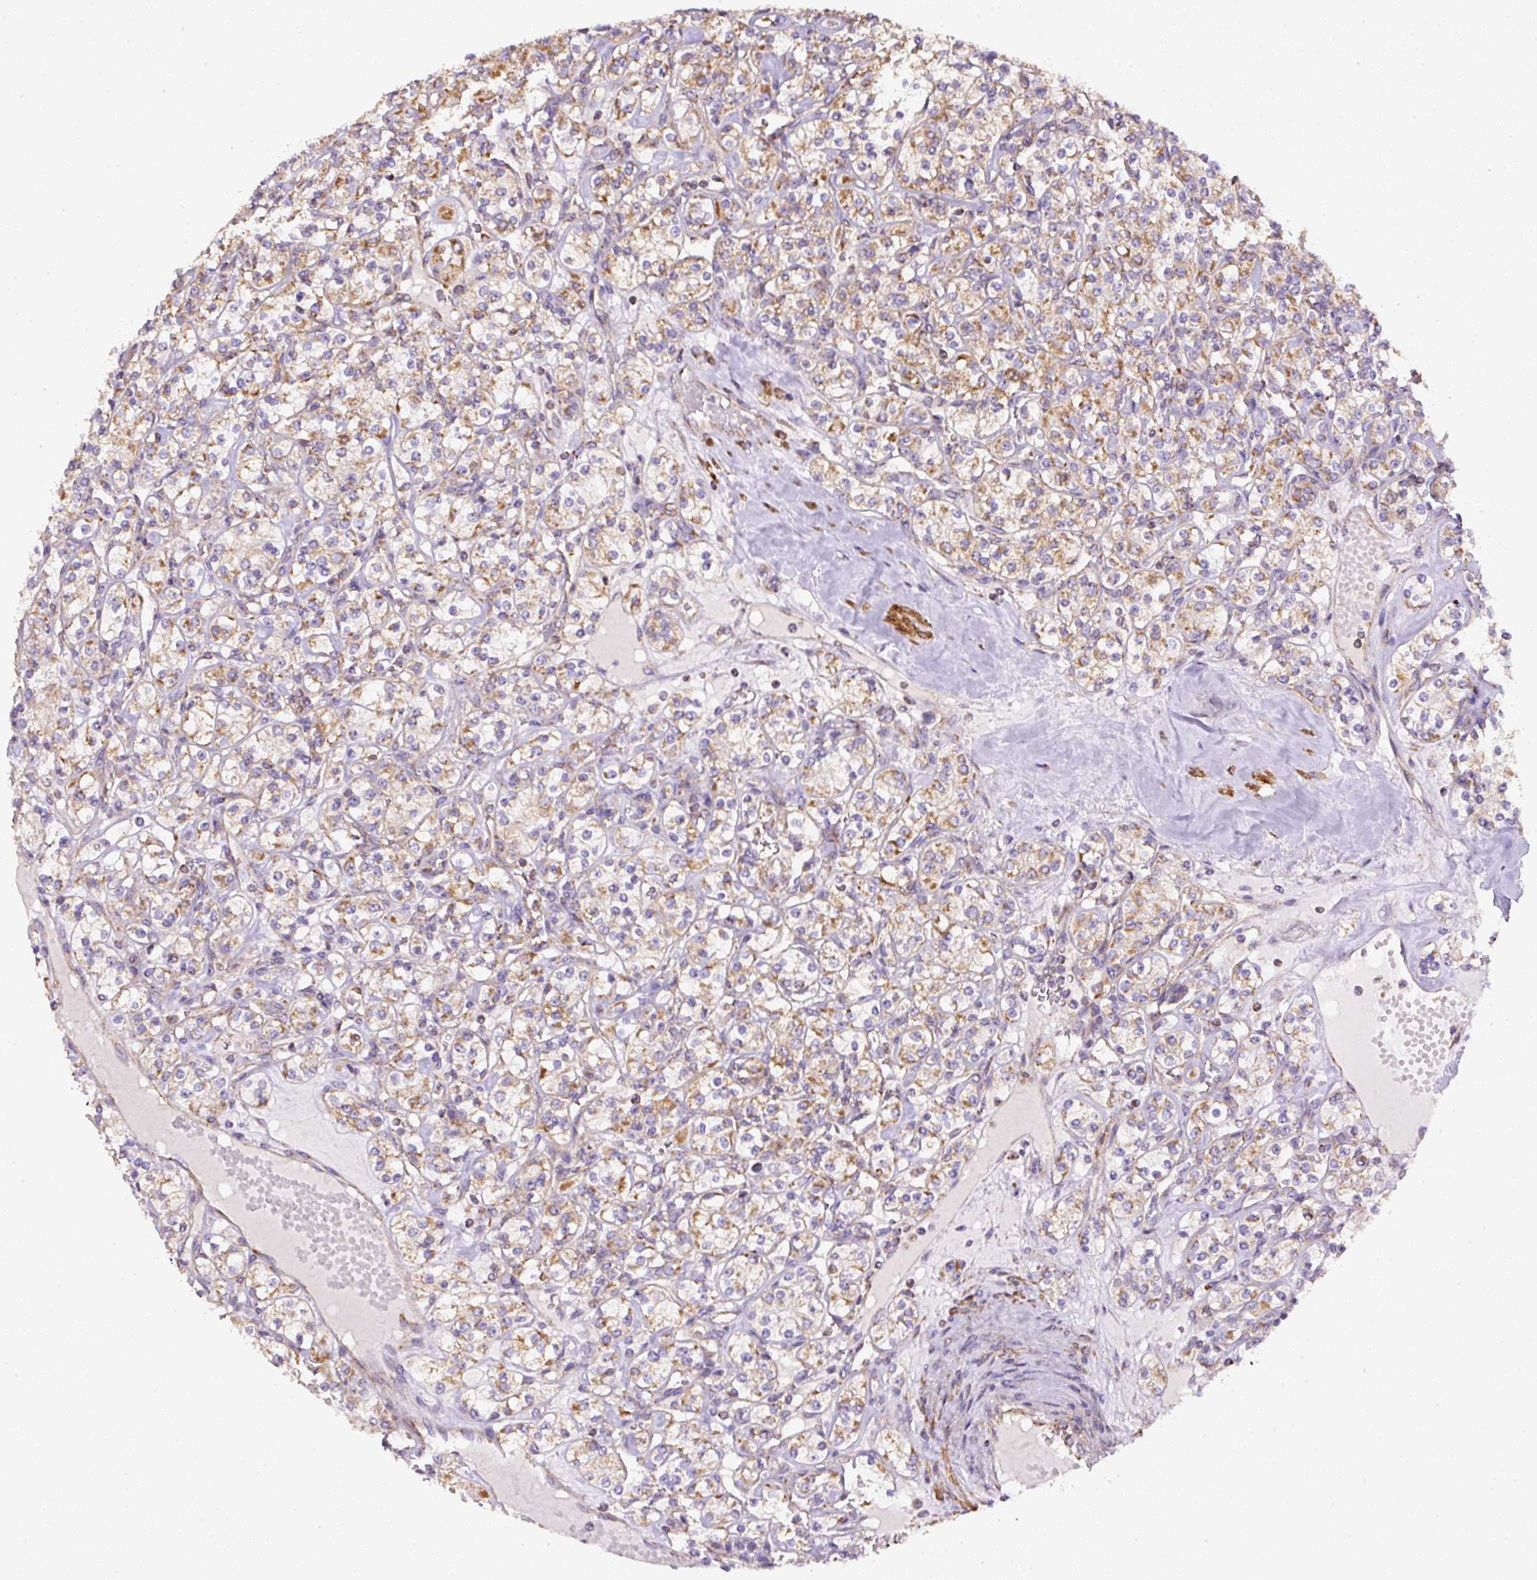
{"staining": {"intensity": "moderate", "quantity": ">75%", "location": "cytoplasmic/membranous"}, "tissue": "renal cancer", "cell_type": "Tumor cells", "image_type": "cancer", "snomed": [{"axis": "morphology", "description": "Adenocarcinoma, NOS"}, {"axis": "topography", "description": "Kidney"}], "caption": "IHC staining of renal cancer (adenocarcinoma), which reveals medium levels of moderate cytoplasmic/membranous expression in approximately >75% of tumor cells indicating moderate cytoplasmic/membranous protein staining. The staining was performed using DAB (3,3'-diaminobenzidine) (brown) for protein detection and nuclei were counterstained in hematoxylin (blue).", "gene": "NDUFAF2", "patient": {"sex": "male", "age": 77}}